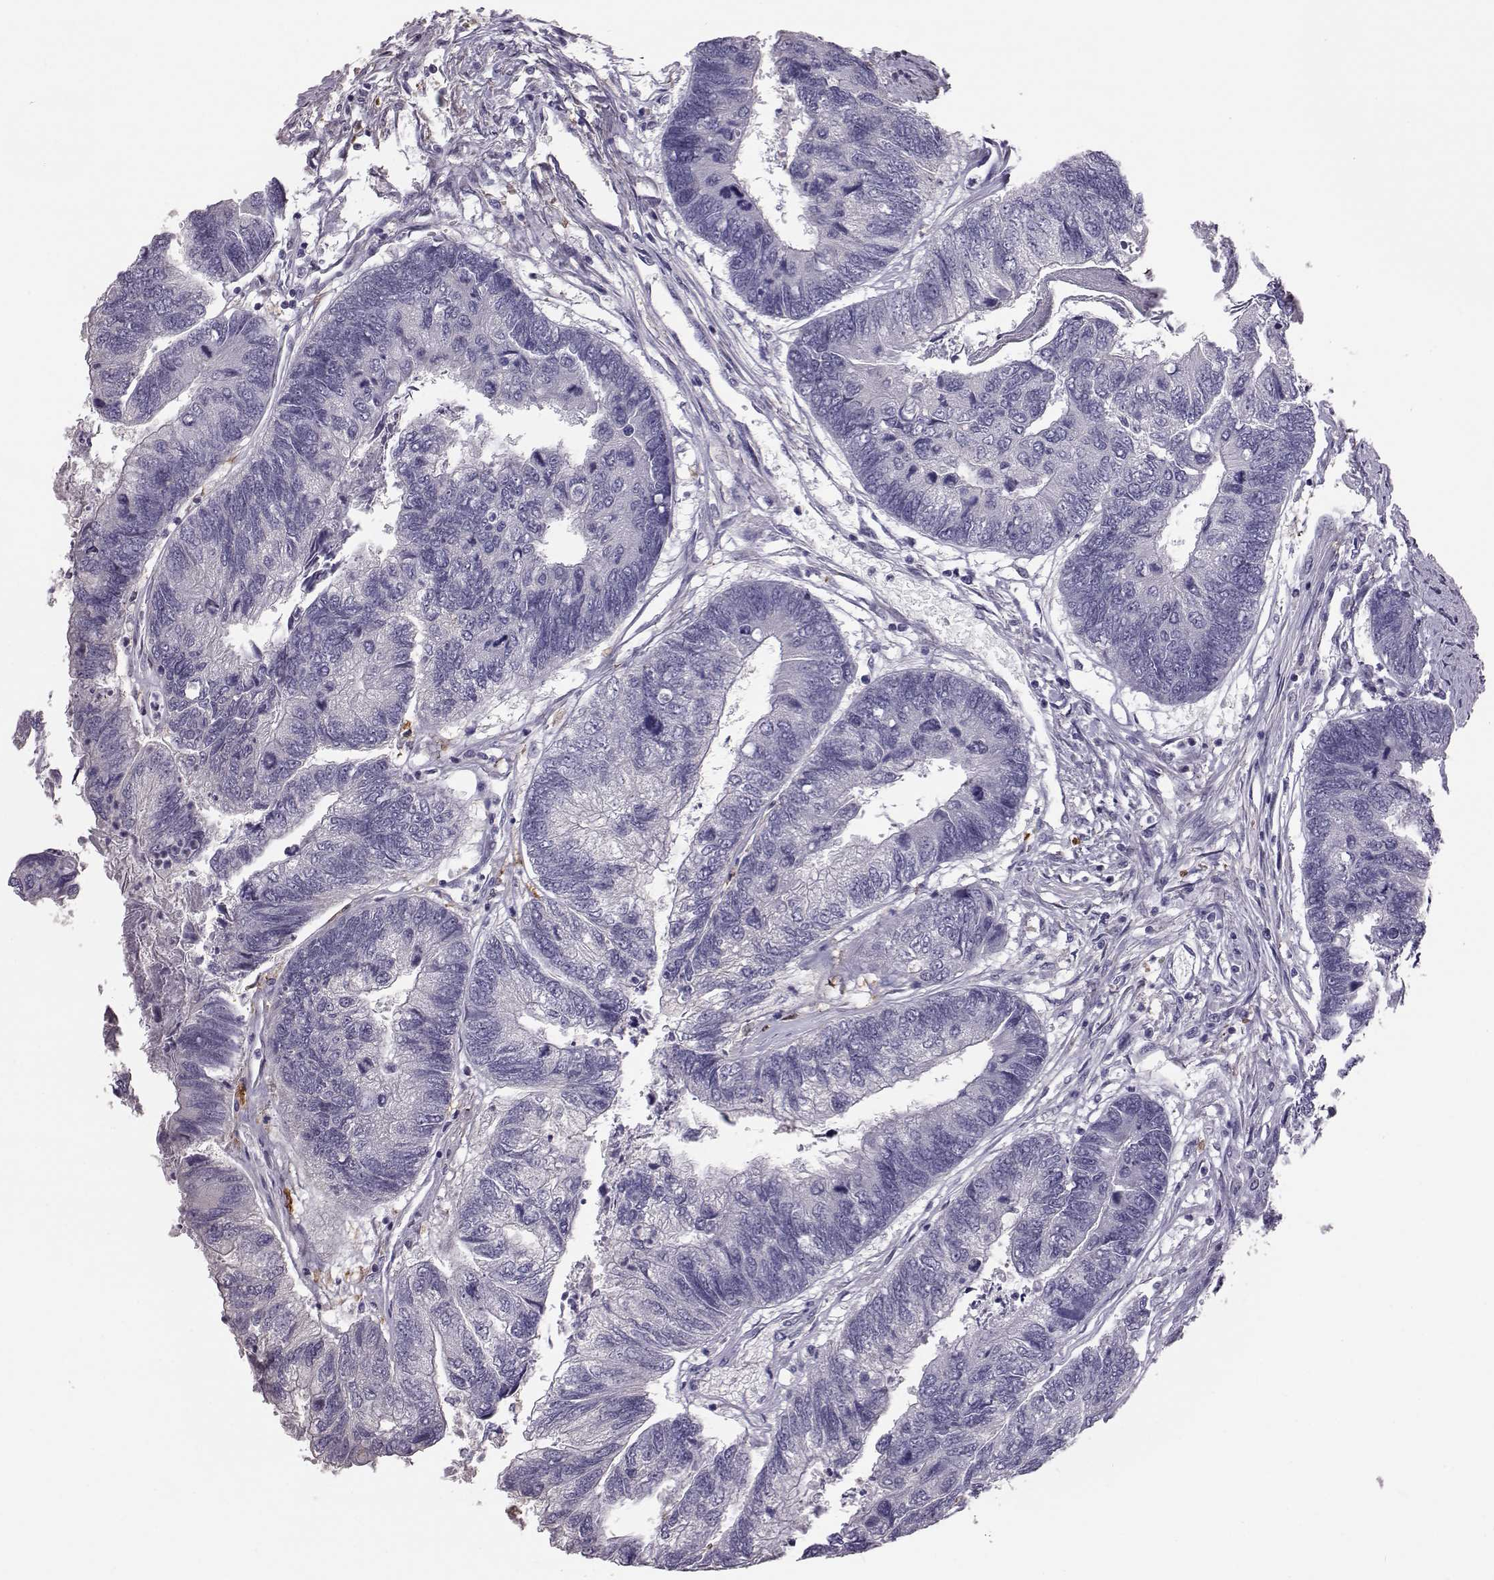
{"staining": {"intensity": "negative", "quantity": "none", "location": "none"}, "tissue": "colorectal cancer", "cell_type": "Tumor cells", "image_type": "cancer", "snomed": [{"axis": "morphology", "description": "Adenocarcinoma, NOS"}, {"axis": "topography", "description": "Colon"}], "caption": "Immunohistochemical staining of human colorectal adenocarcinoma displays no significant staining in tumor cells.", "gene": "ADGRG5", "patient": {"sex": "female", "age": 67}}